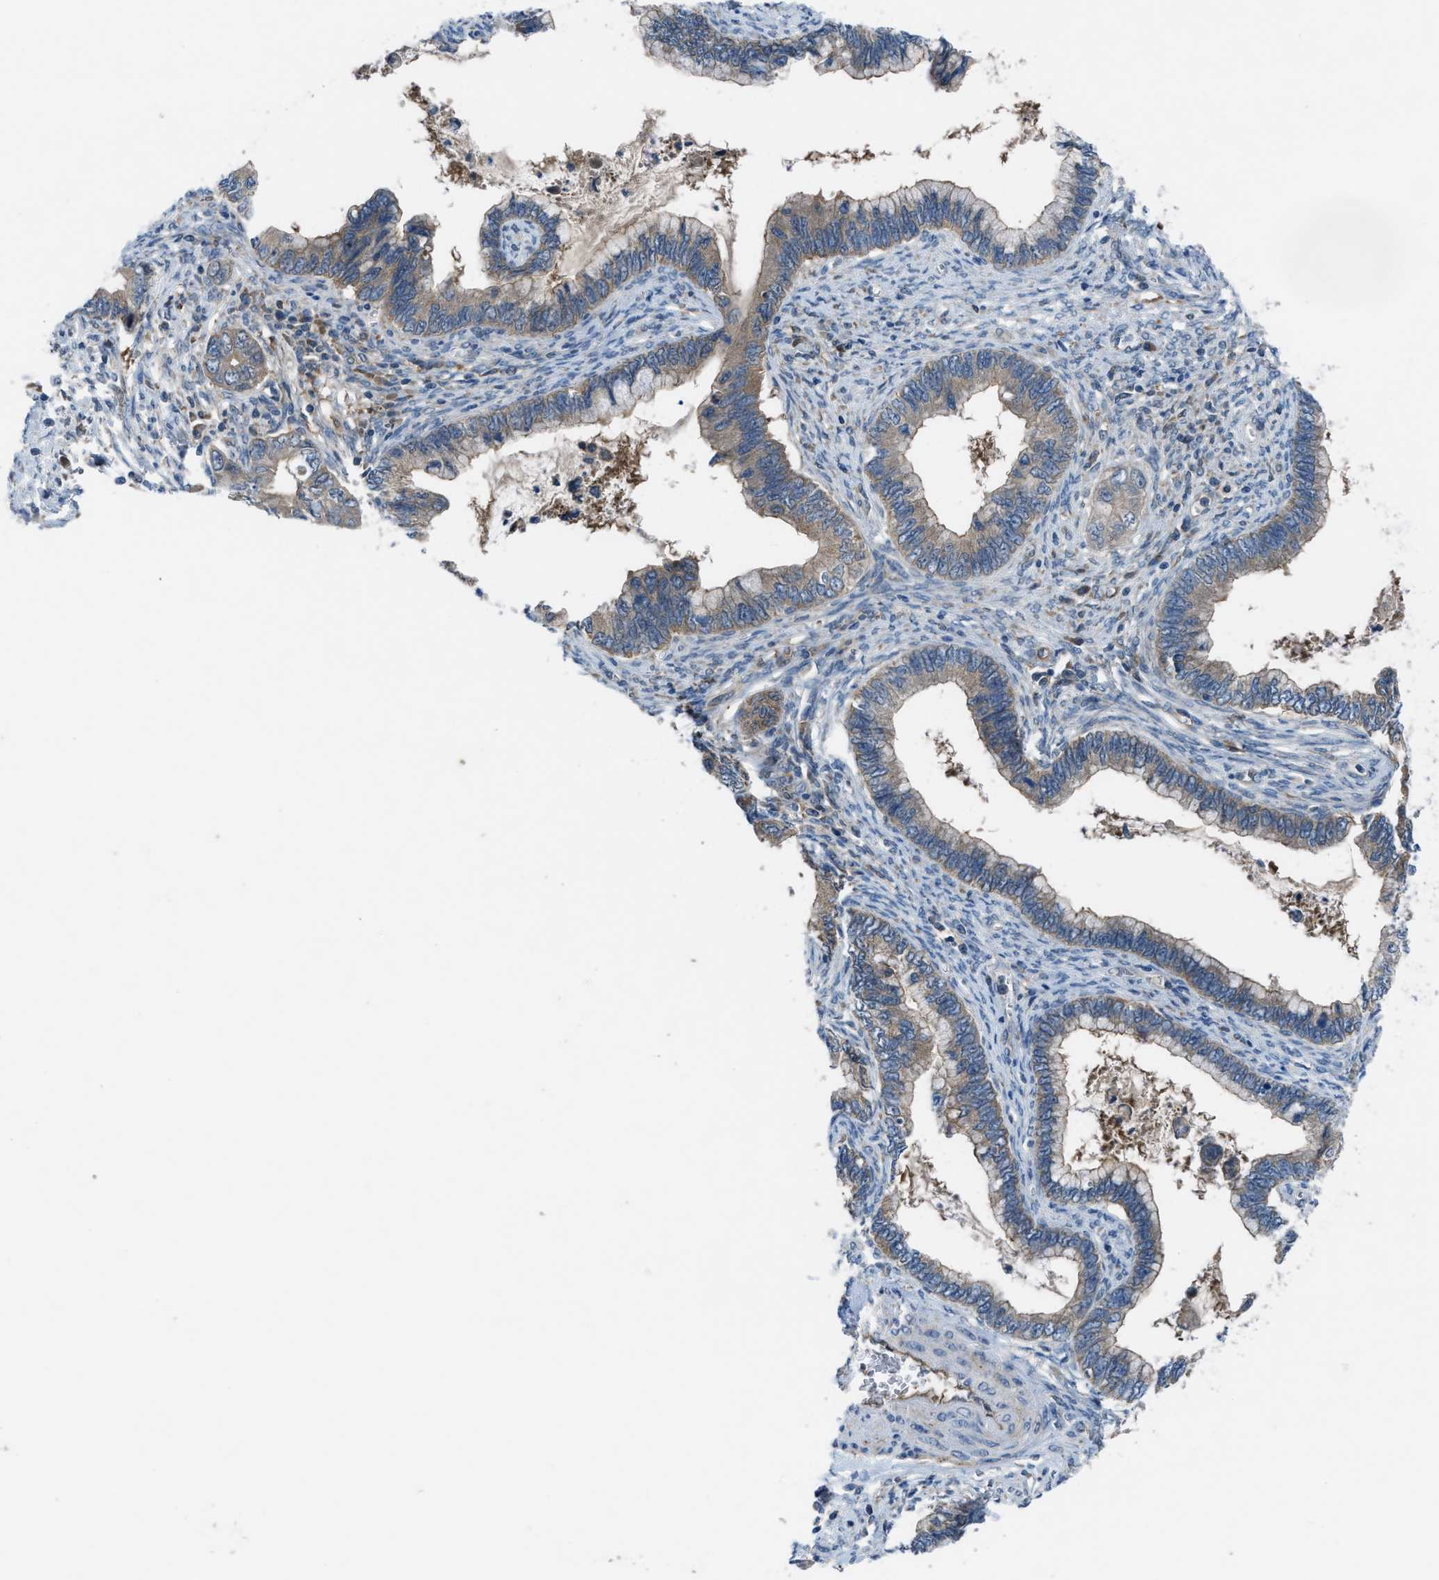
{"staining": {"intensity": "moderate", "quantity": ">75%", "location": "cytoplasmic/membranous"}, "tissue": "cervical cancer", "cell_type": "Tumor cells", "image_type": "cancer", "snomed": [{"axis": "morphology", "description": "Adenocarcinoma, NOS"}, {"axis": "topography", "description": "Cervix"}], "caption": "Brown immunohistochemical staining in human cervical cancer (adenocarcinoma) demonstrates moderate cytoplasmic/membranous expression in about >75% of tumor cells. Using DAB (3,3'-diaminobenzidine) (brown) and hematoxylin (blue) stains, captured at high magnification using brightfield microscopy.", "gene": "BAZ2B", "patient": {"sex": "female", "age": 44}}